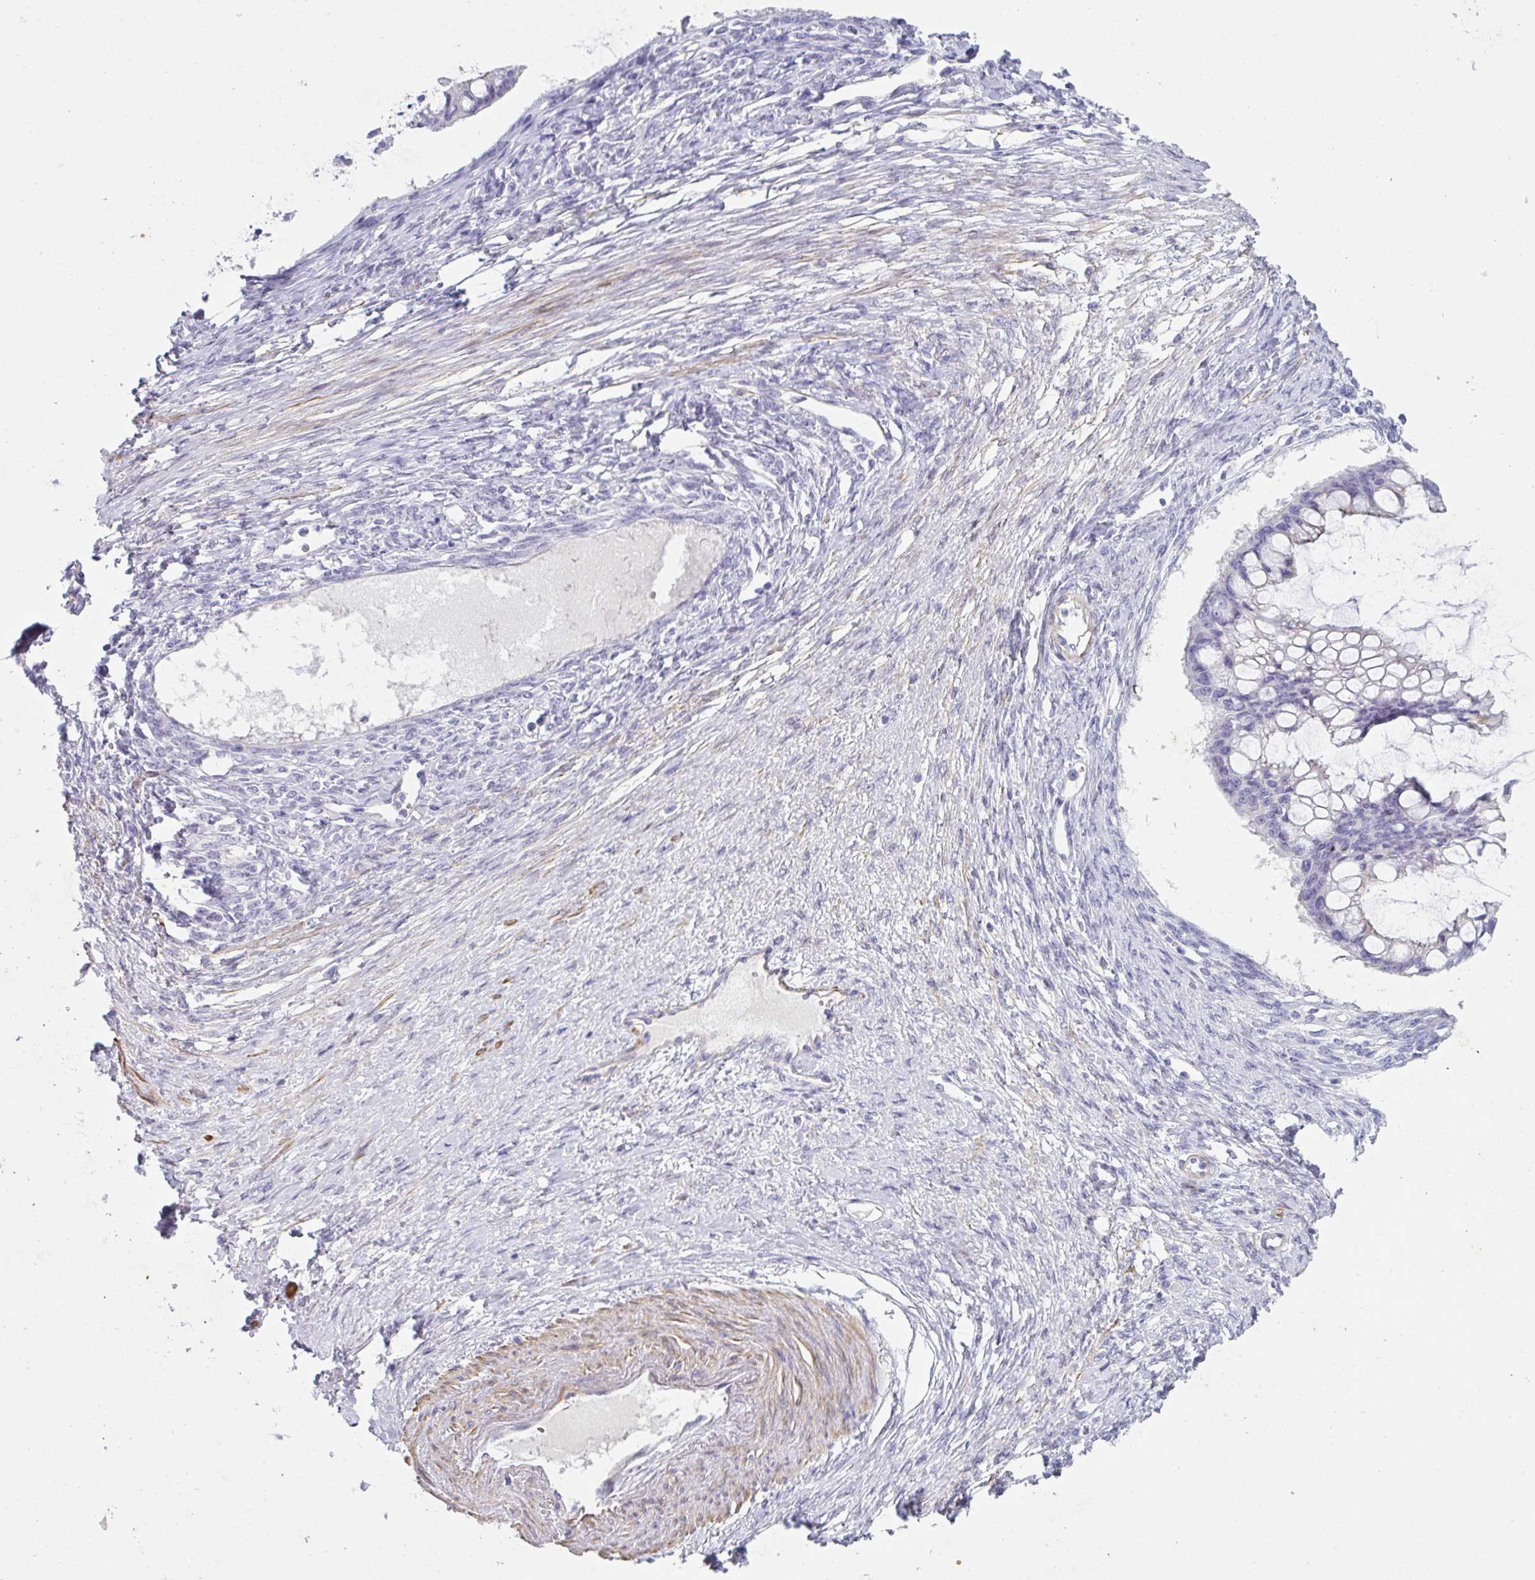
{"staining": {"intensity": "negative", "quantity": "none", "location": "none"}, "tissue": "ovarian cancer", "cell_type": "Tumor cells", "image_type": "cancer", "snomed": [{"axis": "morphology", "description": "Cystadenocarcinoma, mucinous, NOS"}, {"axis": "topography", "description": "Ovary"}], "caption": "This is an immunohistochemistry (IHC) image of mucinous cystadenocarcinoma (ovarian). There is no positivity in tumor cells.", "gene": "OR5P3", "patient": {"sex": "female", "age": 73}}